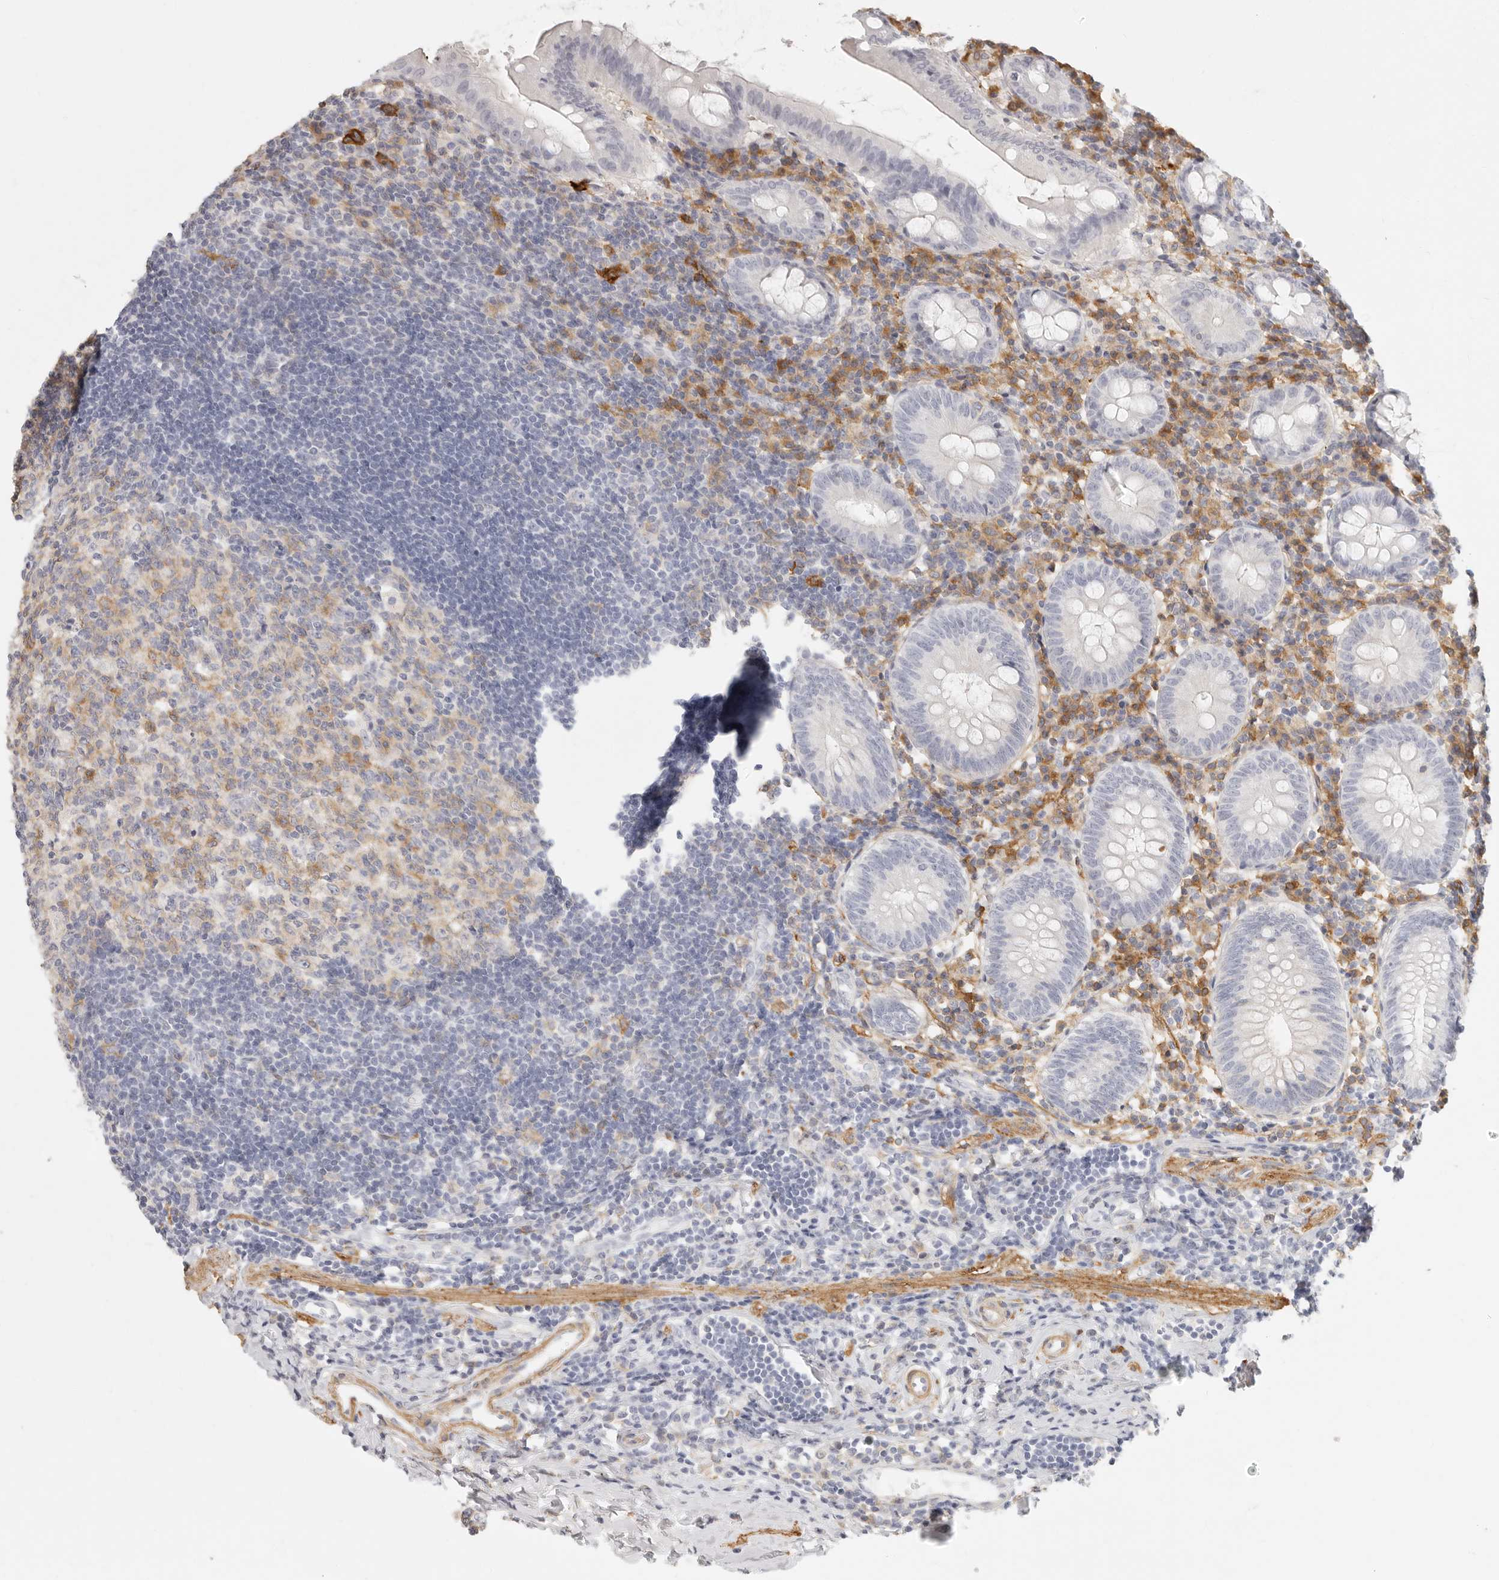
{"staining": {"intensity": "negative", "quantity": "none", "location": "none"}, "tissue": "appendix", "cell_type": "Glandular cells", "image_type": "normal", "snomed": [{"axis": "morphology", "description": "Normal tissue, NOS"}, {"axis": "topography", "description": "Appendix"}], "caption": "Benign appendix was stained to show a protein in brown. There is no significant expression in glandular cells. Brightfield microscopy of immunohistochemistry (IHC) stained with DAB (brown) and hematoxylin (blue), captured at high magnification.", "gene": "NIBAN1", "patient": {"sex": "female", "age": 54}}